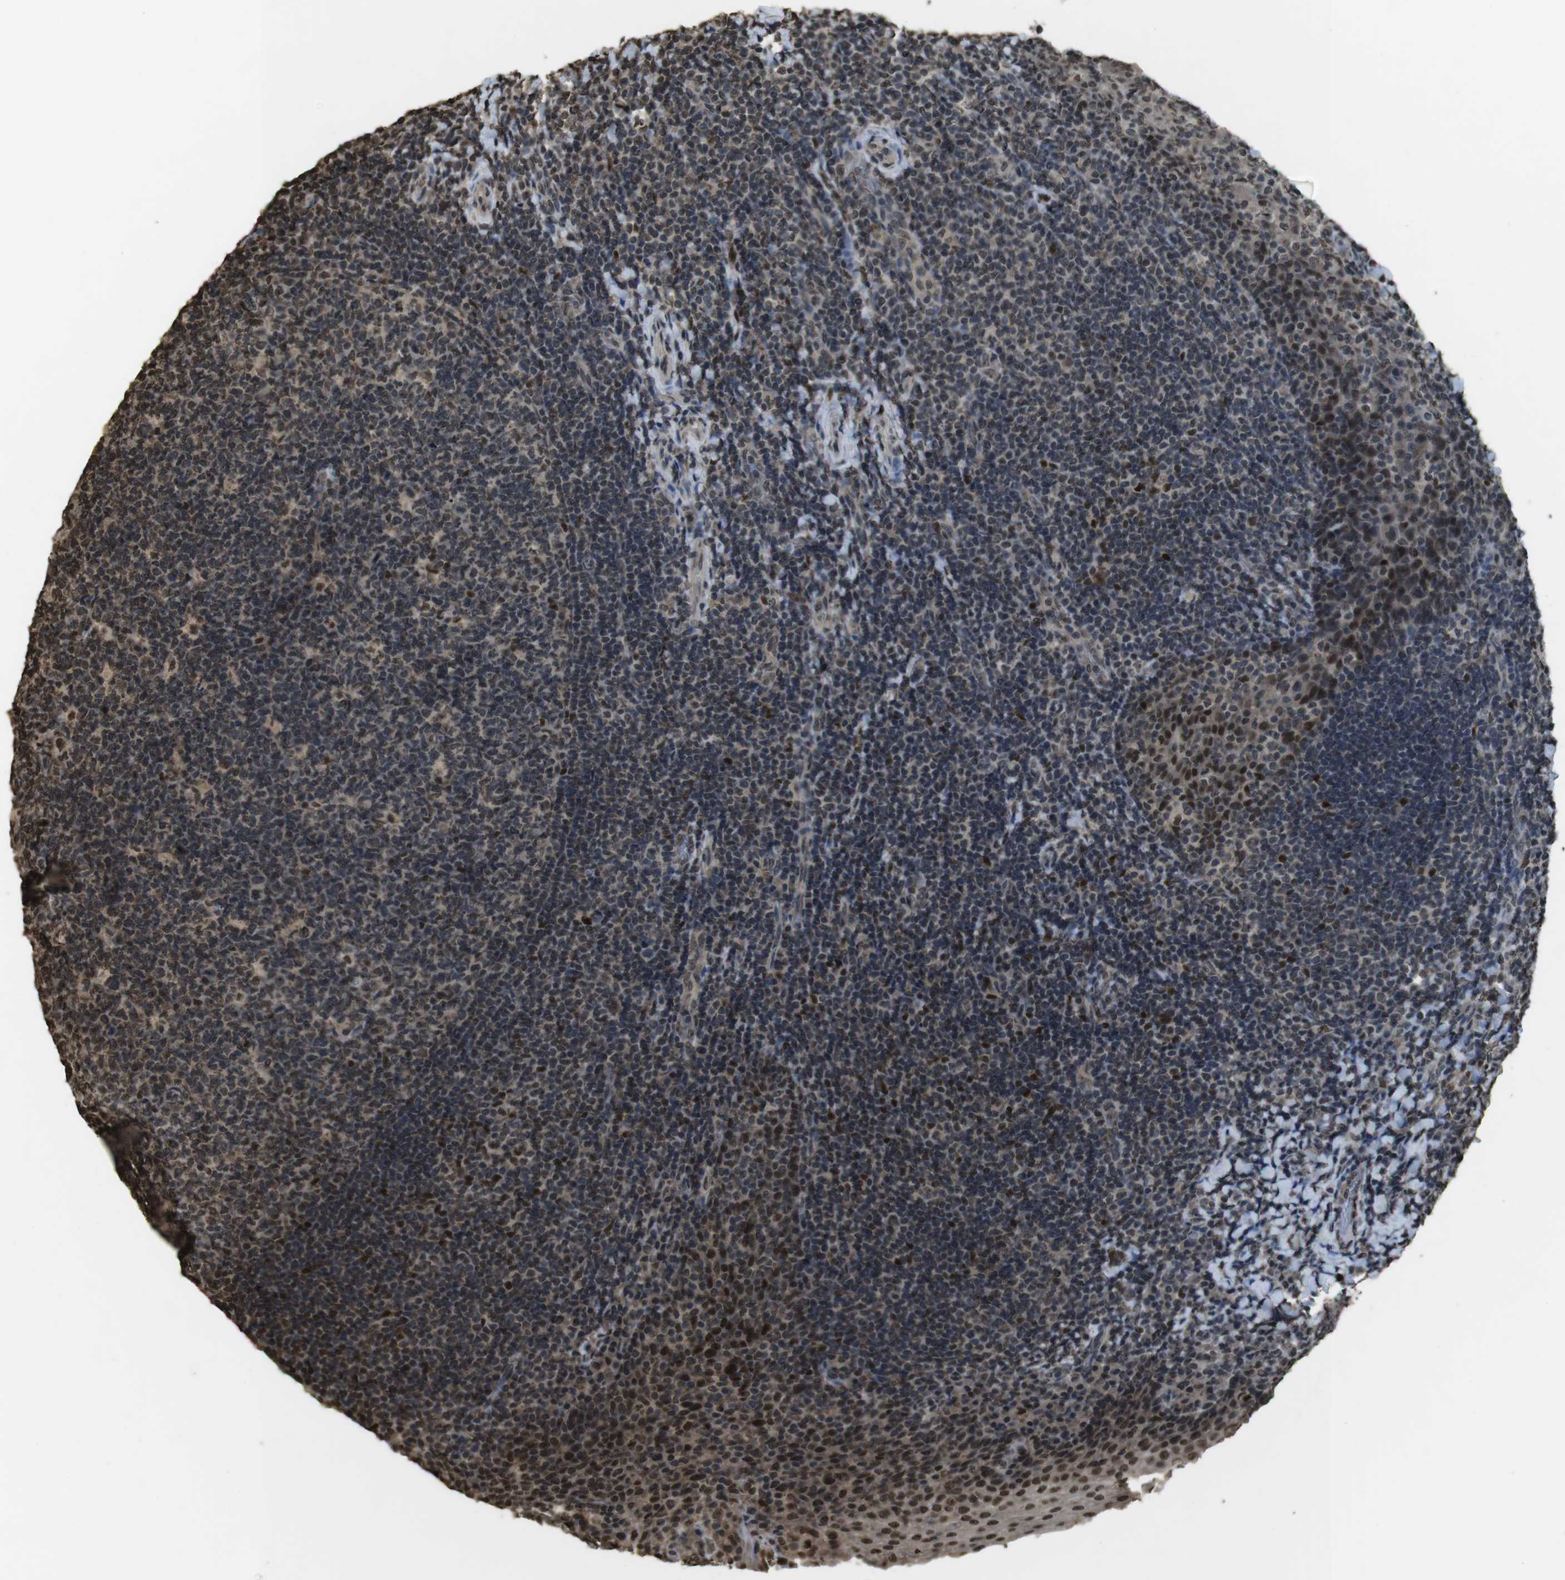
{"staining": {"intensity": "moderate", "quantity": ">75%", "location": "nuclear"}, "tissue": "tonsil", "cell_type": "Germinal center cells", "image_type": "normal", "snomed": [{"axis": "morphology", "description": "Normal tissue, NOS"}, {"axis": "topography", "description": "Tonsil"}], "caption": "A medium amount of moderate nuclear staining is present in approximately >75% of germinal center cells in normal tonsil.", "gene": "MAF", "patient": {"sex": "male", "age": 17}}